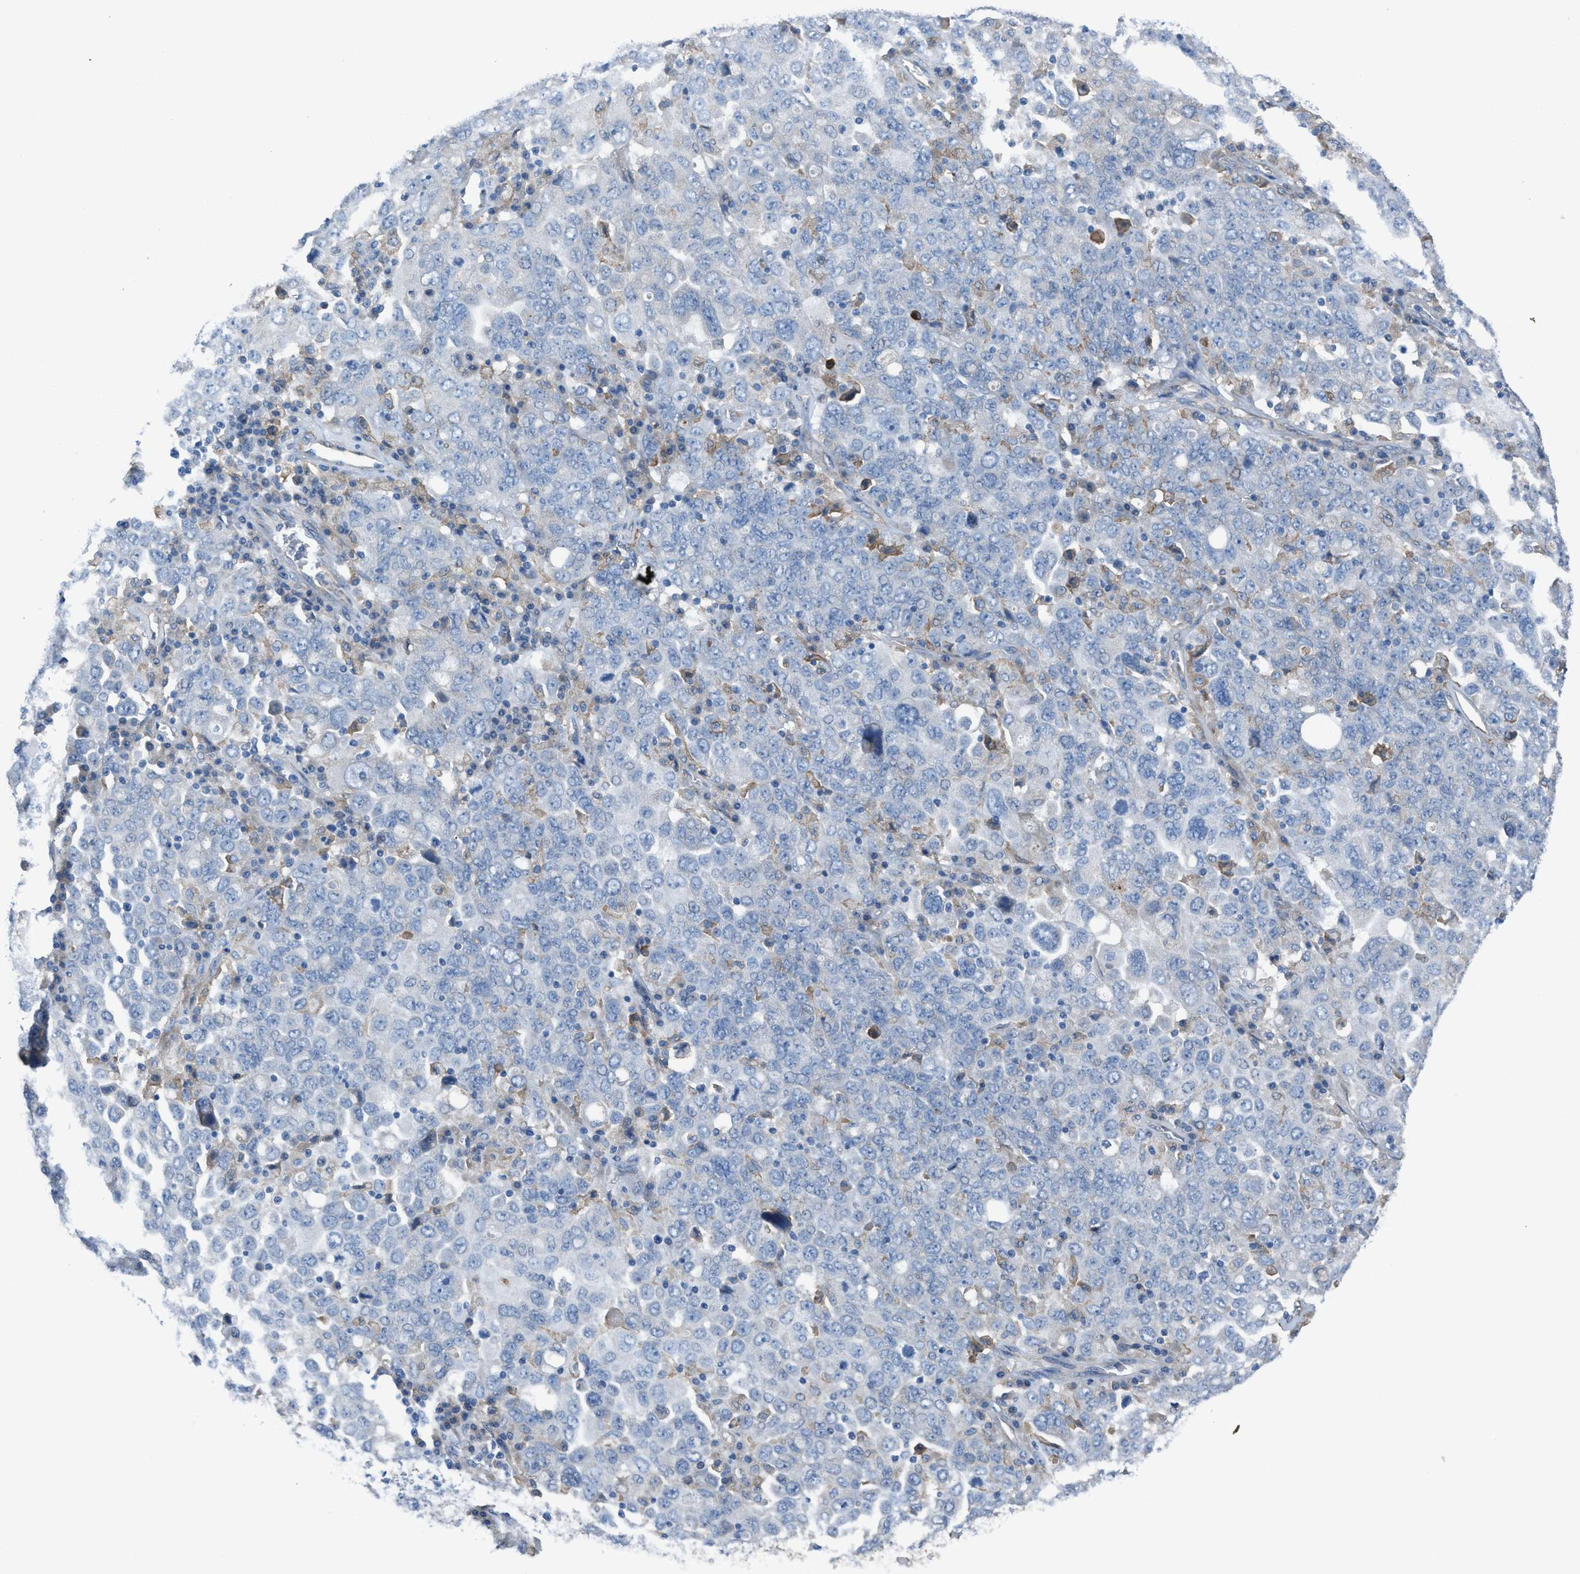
{"staining": {"intensity": "negative", "quantity": "none", "location": "none"}, "tissue": "ovarian cancer", "cell_type": "Tumor cells", "image_type": "cancer", "snomed": [{"axis": "morphology", "description": "Carcinoma, endometroid"}, {"axis": "topography", "description": "Ovary"}], "caption": "Protein analysis of ovarian cancer (endometroid carcinoma) demonstrates no significant staining in tumor cells. (DAB (3,3'-diaminobenzidine) immunohistochemistry (IHC) with hematoxylin counter stain).", "gene": "EGFR", "patient": {"sex": "female", "age": 62}}